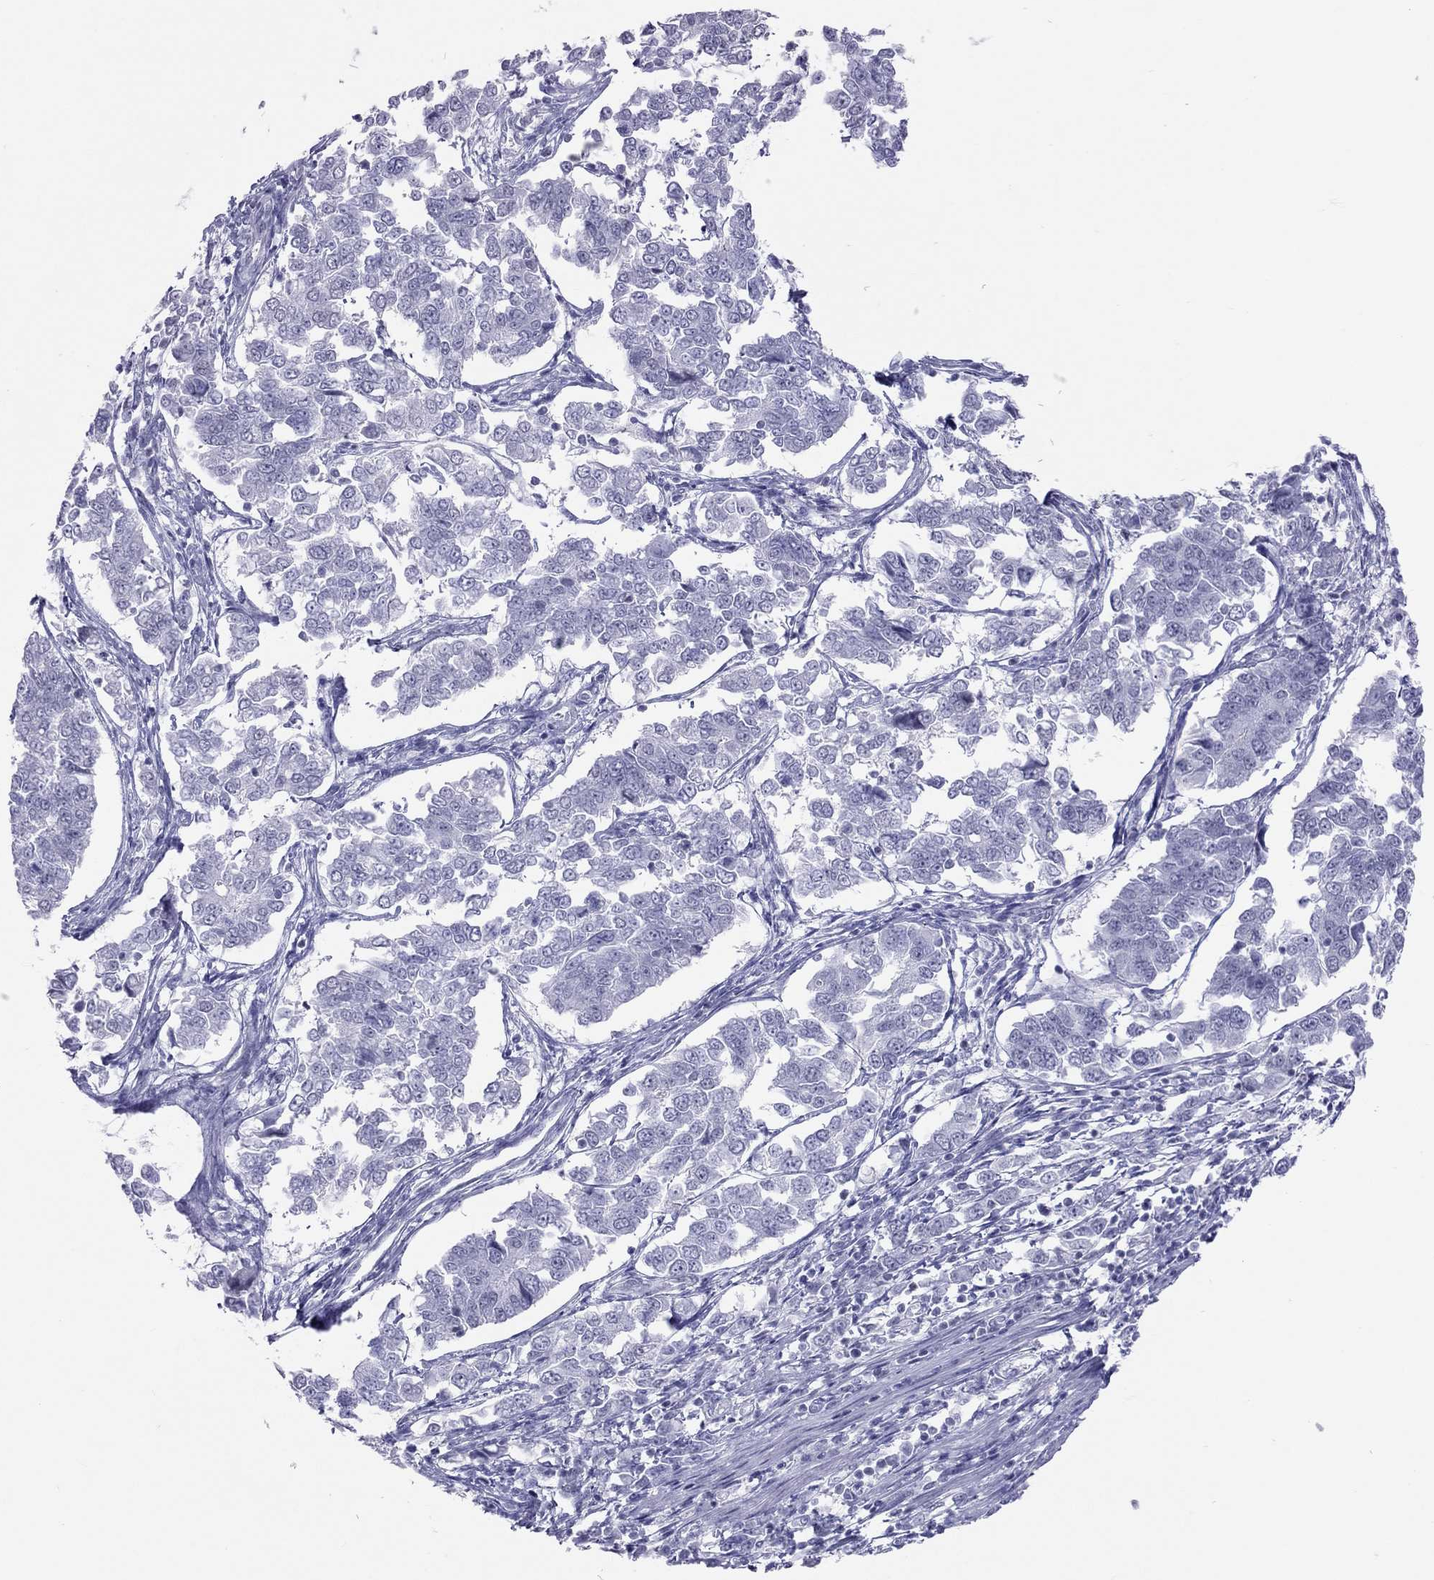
{"staining": {"intensity": "negative", "quantity": "none", "location": "none"}, "tissue": "endometrial cancer", "cell_type": "Tumor cells", "image_type": "cancer", "snomed": [{"axis": "morphology", "description": "Adenocarcinoma, NOS"}, {"axis": "topography", "description": "Endometrium"}], "caption": "Human endometrial adenocarcinoma stained for a protein using immunohistochemistry demonstrates no positivity in tumor cells.", "gene": "JHY", "patient": {"sex": "female", "age": 43}}